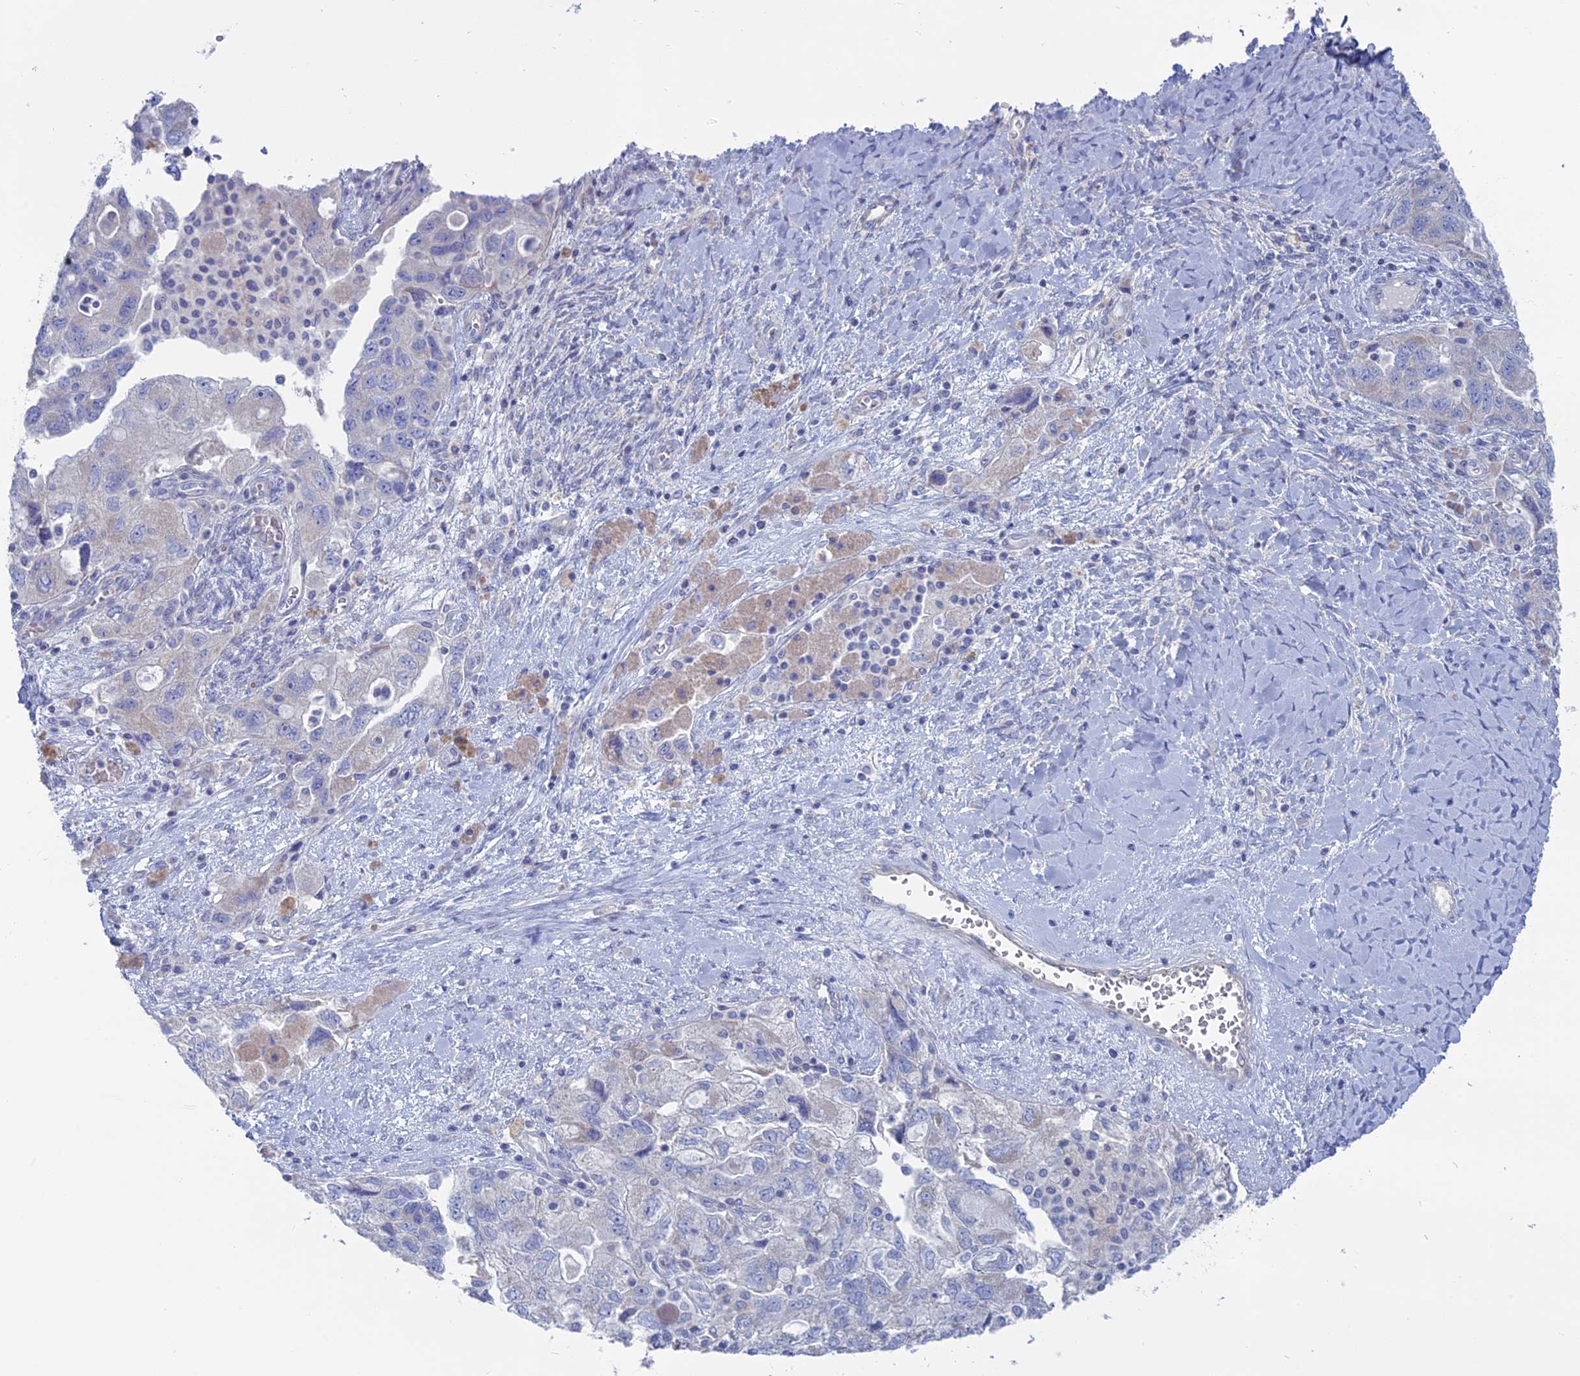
{"staining": {"intensity": "negative", "quantity": "none", "location": "none"}, "tissue": "ovarian cancer", "cell_type": "Tumor cells", "image_type": "cancer", "snomed": [{"axis": "morphology", "description": "Carcinoma, NOS"}, {"axis": "morphology", "description": "Cystadenocarcinoma, serous, NOS"}, {"axis": "topography", "description": "Ovary"}], "caption": "IHC image of human ovarian carcinoma stained for a protein (brown), which demonstrates no staining in tumor cells.", "gene": "TBC1D30", "patient": {"sex": "female", "age": 69}}